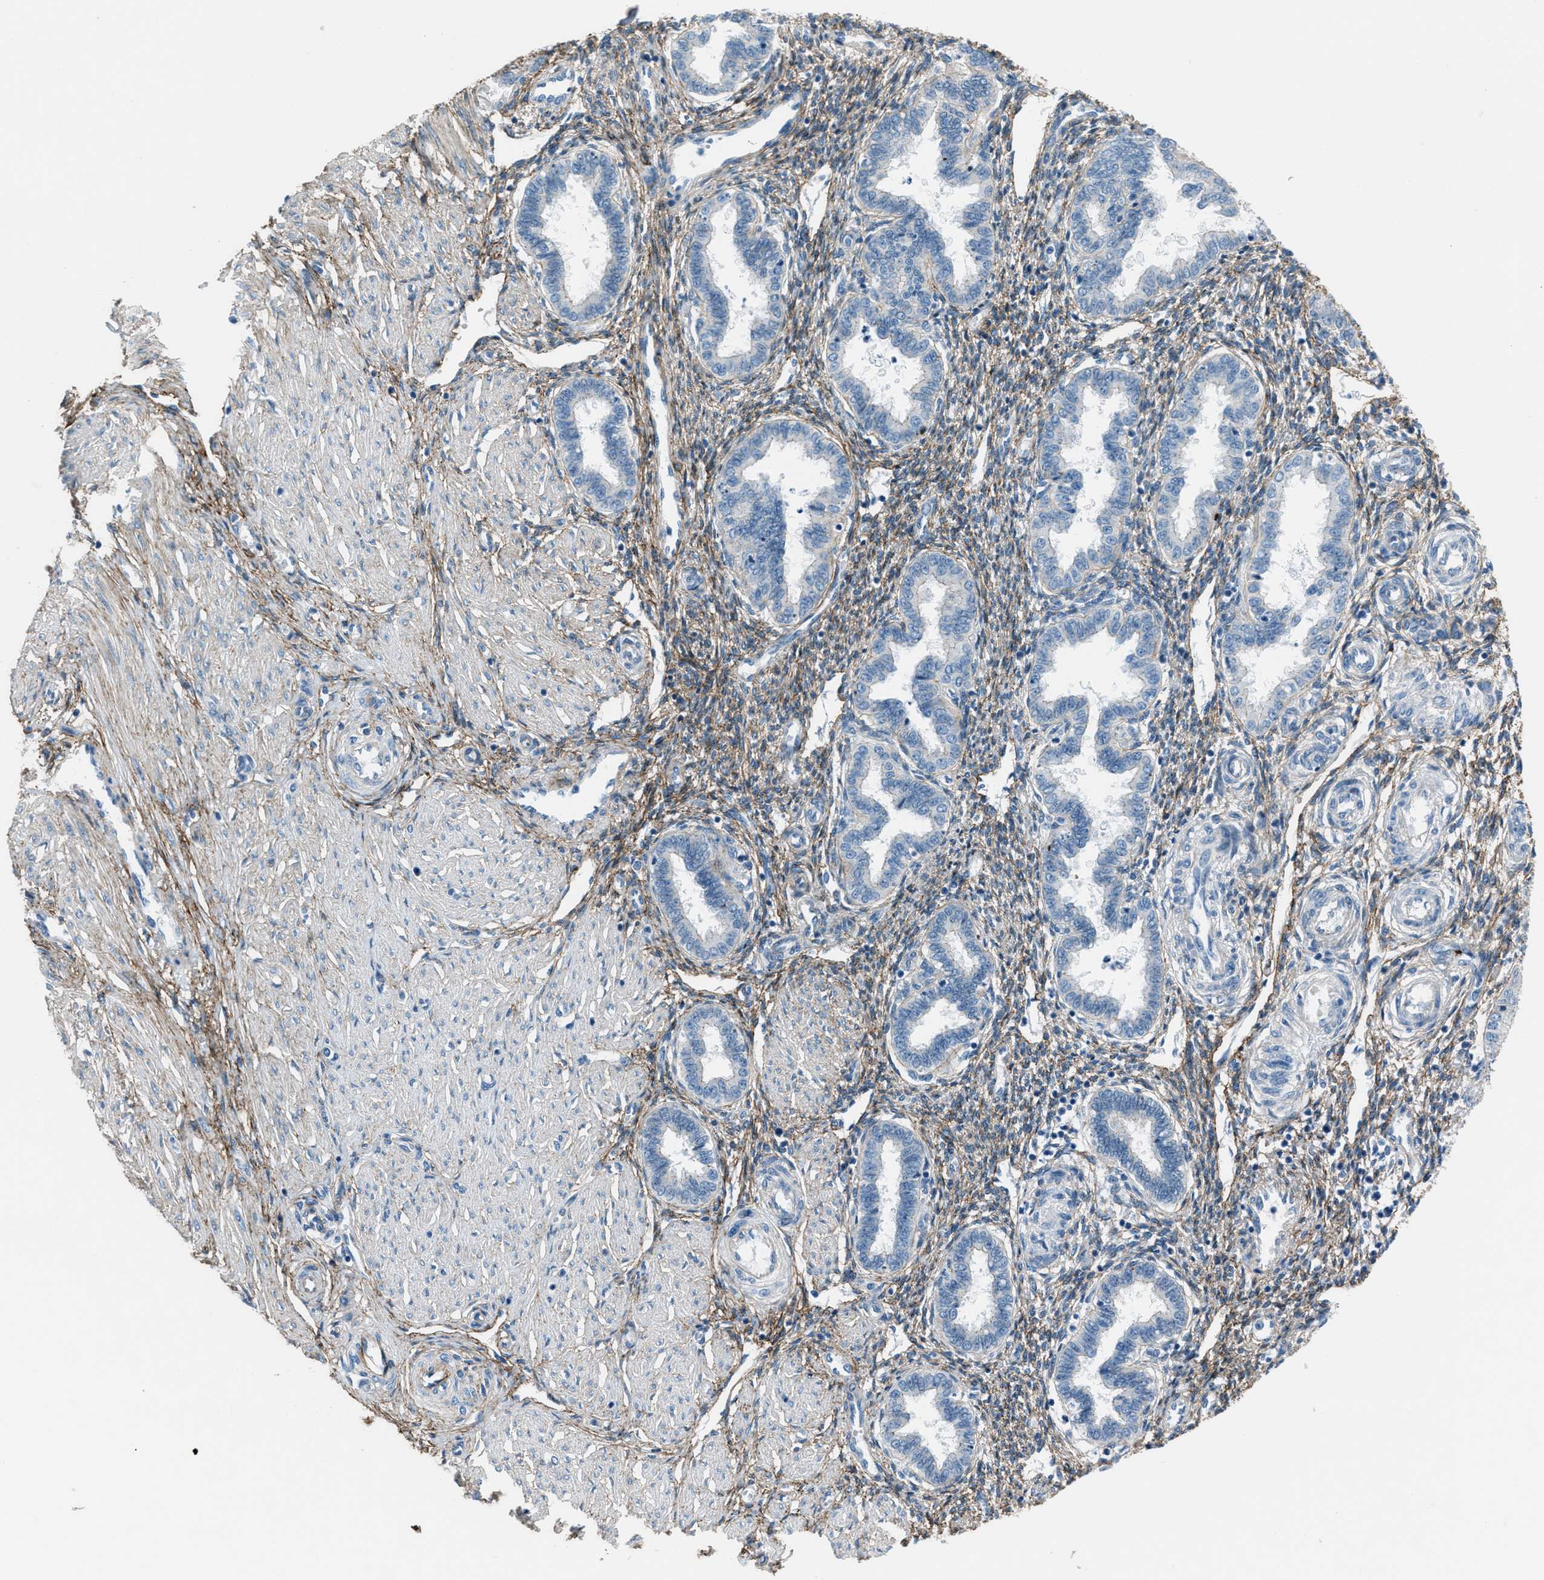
{"staining": {"intensity": "negative", "quantity": "none", "location": "none"}, "tissue": "endometrium", "cell_type": "Cells in endometrial stroma", "image_type": "normal", "snomed": [{"axis": "morphology", "description": "Normal tissue, NOS"}, {"axis": "topography", "description": "Endometrium"}], "caption": "Image shows no significant protein expression in cells in endometrial stroma of unremarkable endometrium.", "gene": "FBN1", "patient": {"sex": "female", "age": 33}}